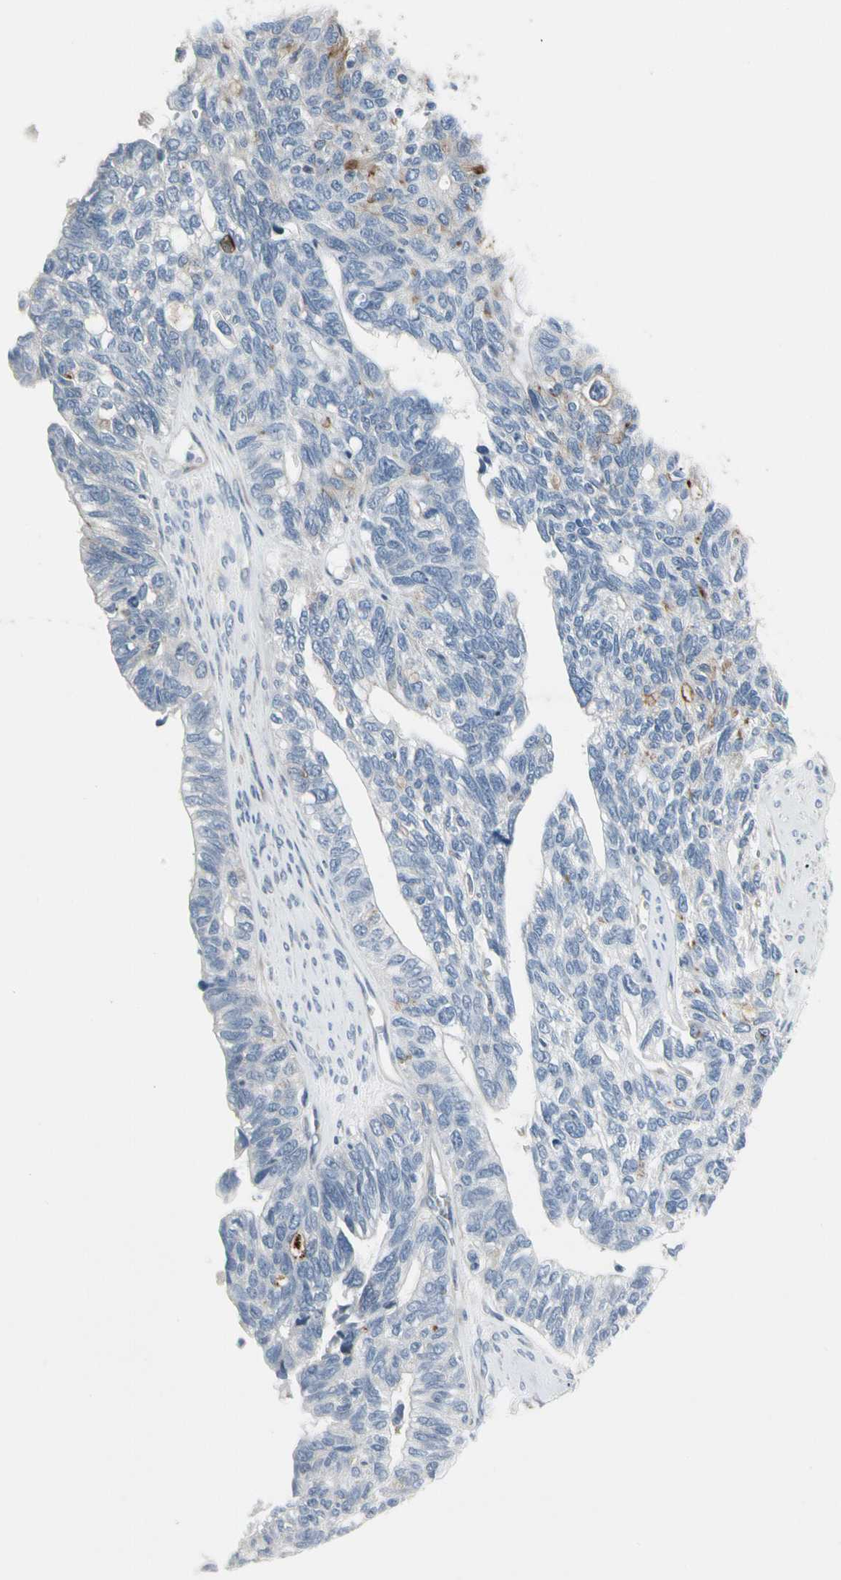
{"staining": {"intensity": "negative", "quantity": "none", "location": "none"}, "tissue": "ovarian cancer", "cell_type": "Tumor cells", "image_type": "cancer", "snomed": [{"axis": "morphology", "description": "Cystadenocarcinoma, serous, NOS"}, {"axis": "topography", "description": "Ovary"}], "caption": "An image of human serous cystadenocarcinoma (ovarian) is negative for staining in tumor cells.", "gene": "PIGR", "patient": {"sex": "female", "age": 79}}